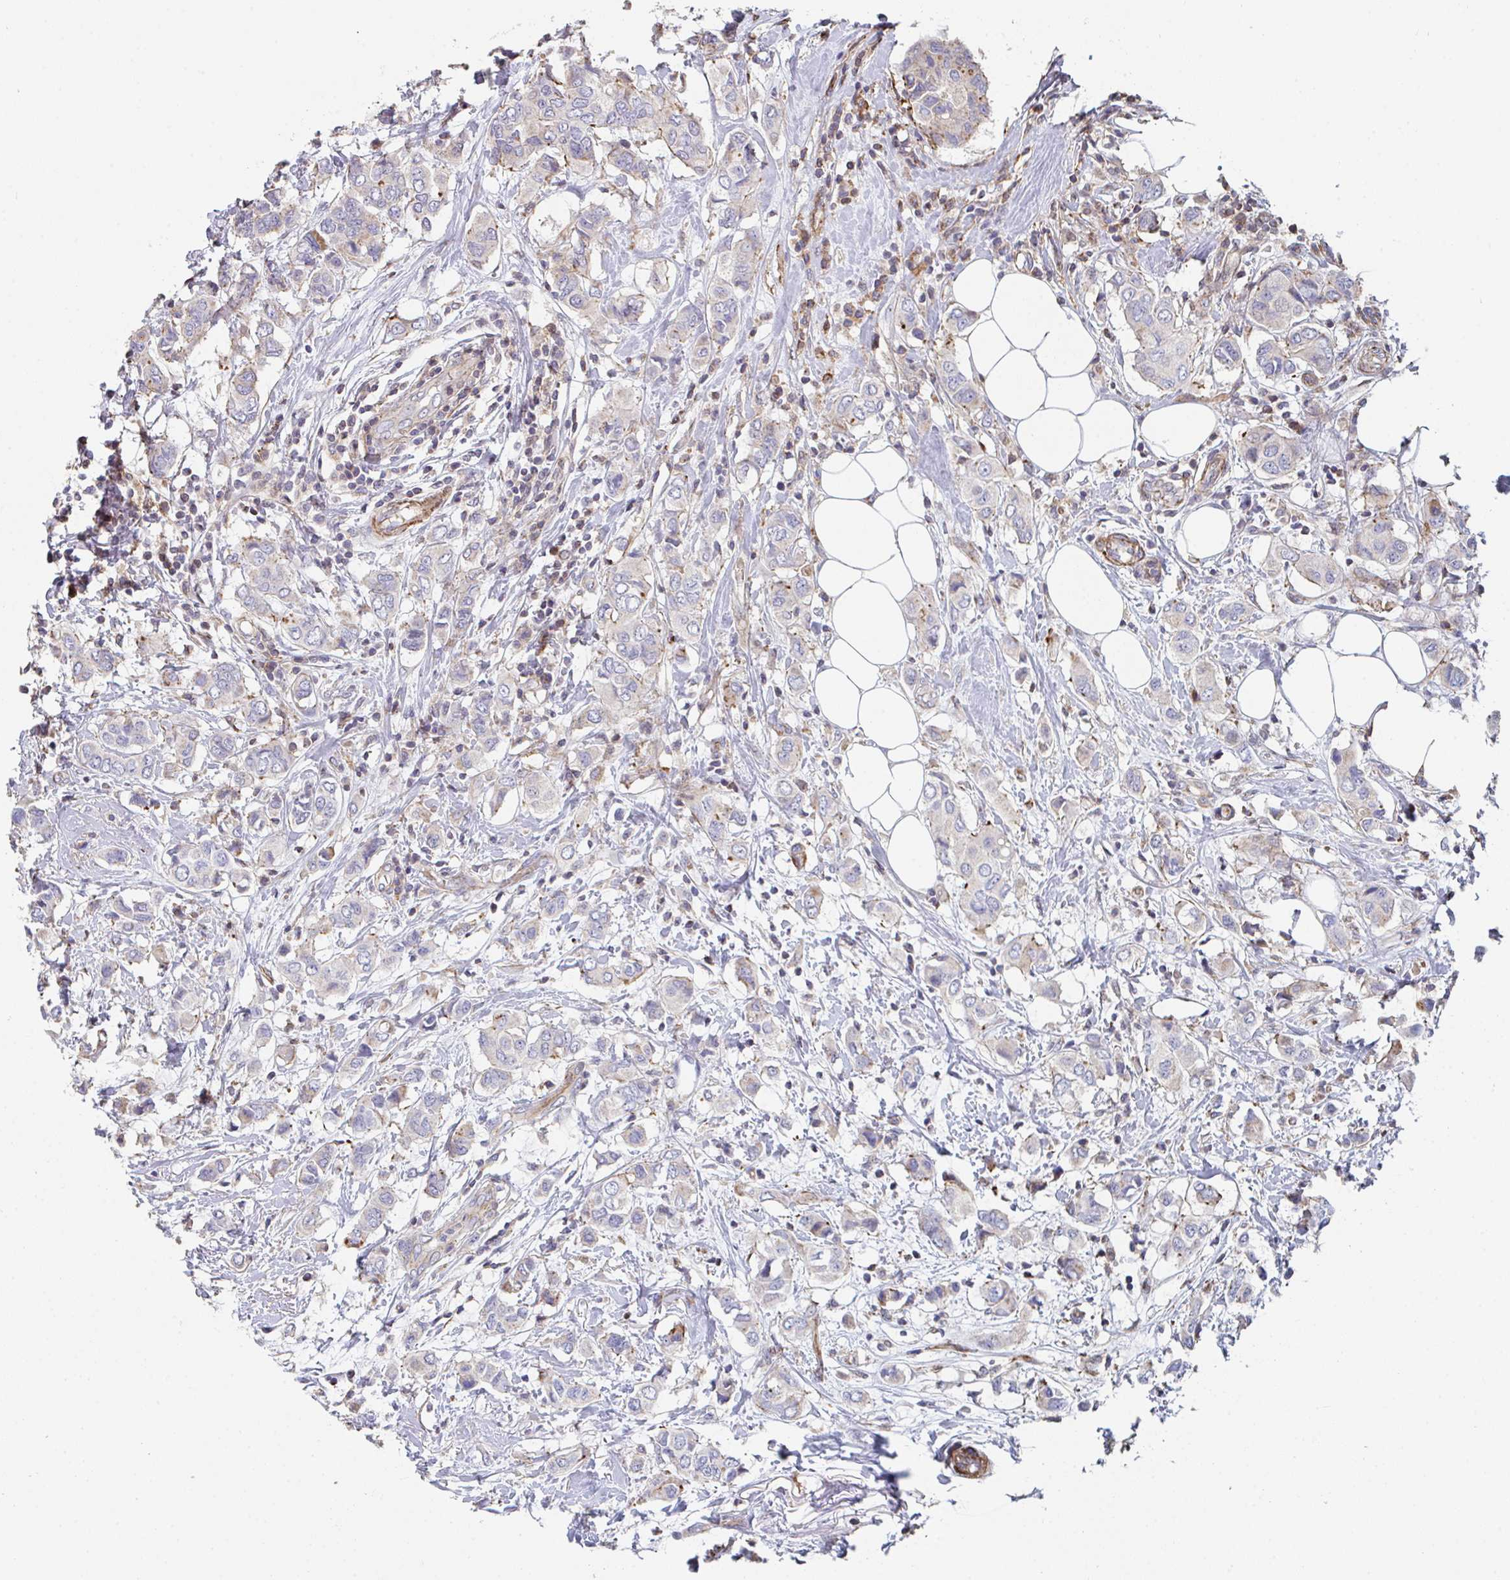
{"staining": {"intensity": "negative", "quantity": "none", "location": "none"}, "tissue": "breast cancer", "cell_type": "Tumor cells", "image_type": "cancer", "snomed": [{"axis": "morphology", "description": "Lobular carcinoma"}, {"axis": "topography", "description": "Breast"}], "caption": "Tumor cells show no significant staining in lobular carcinoma (breast).", "gene": "FZD2", "patient": {"sex": "female", "age": 51}}